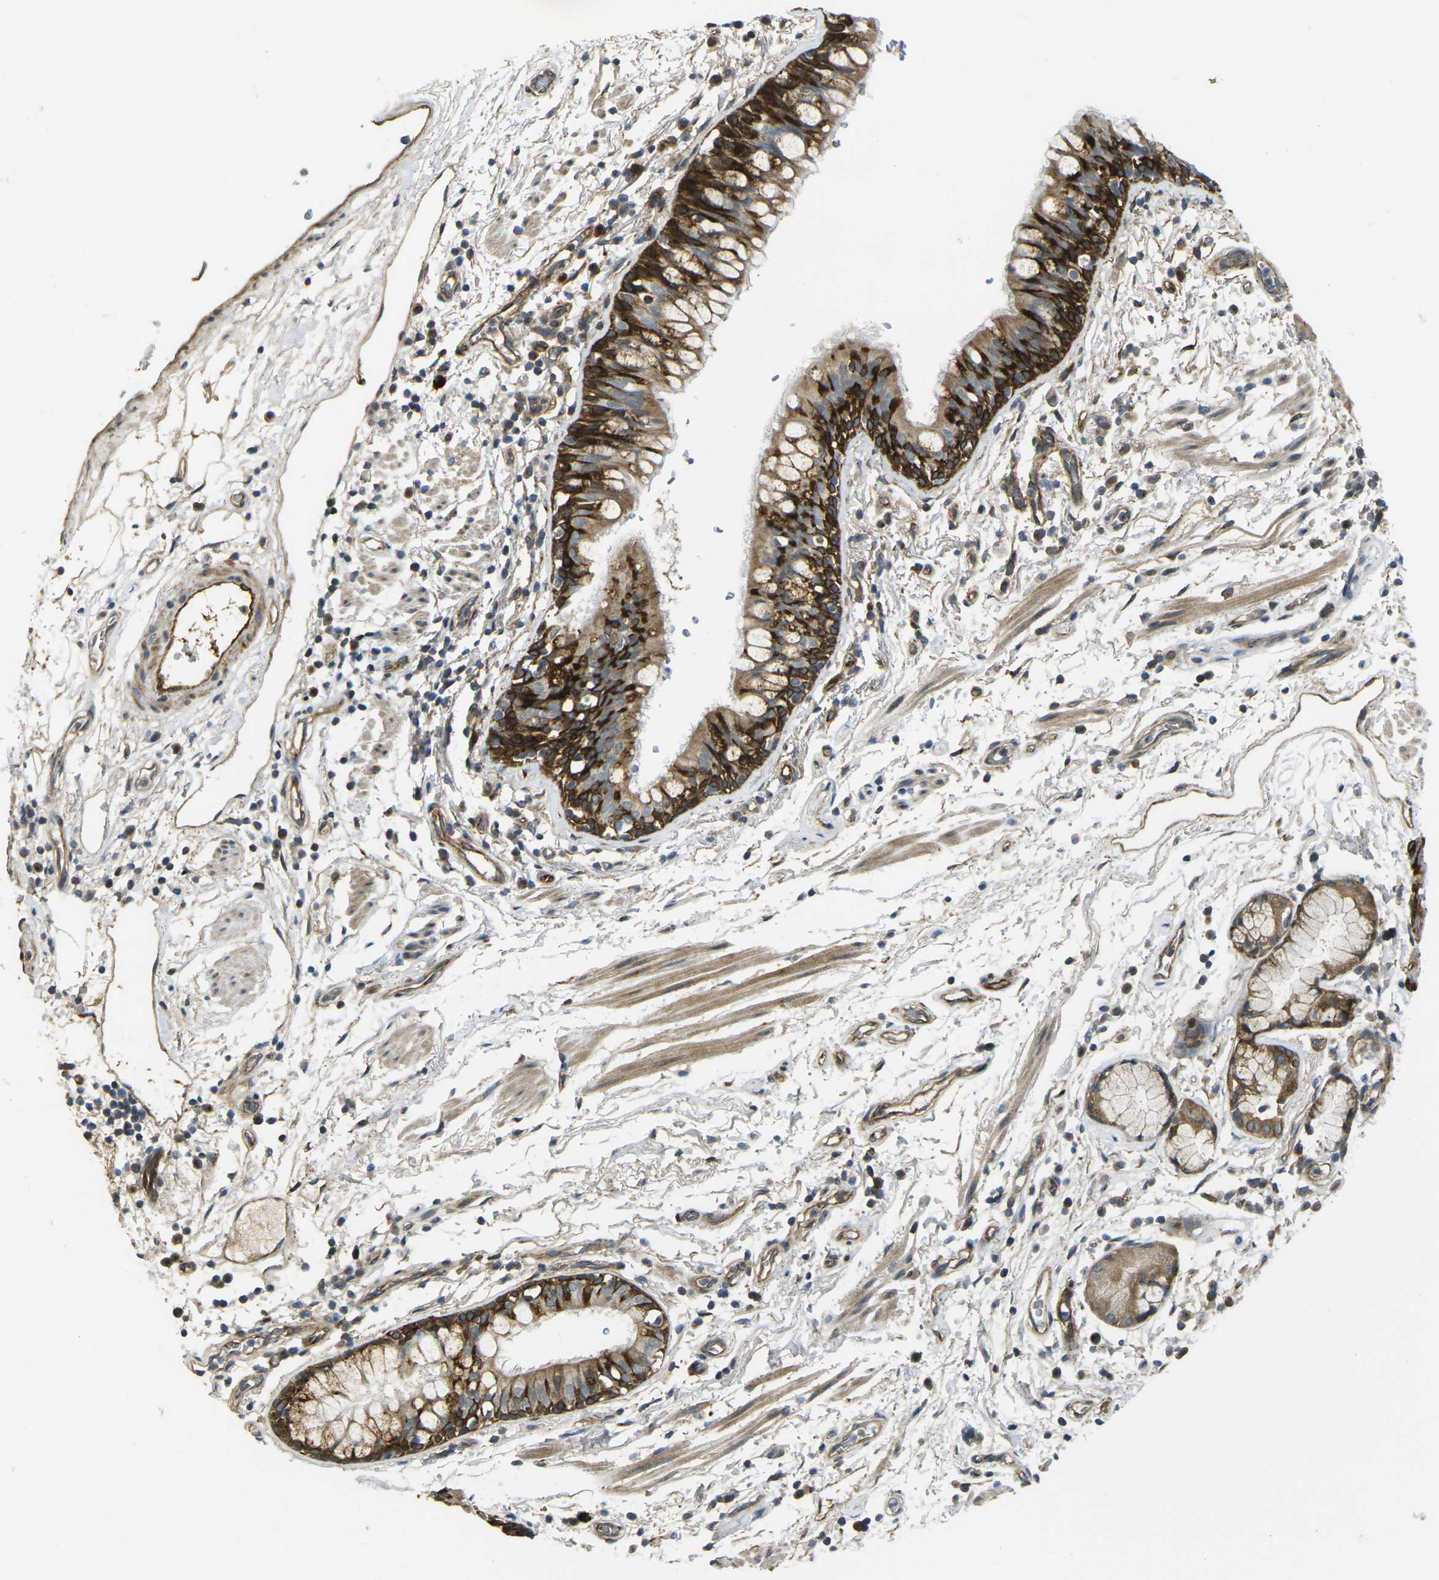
{"staining": {"intensity": "strong", "quantity": ">75%", "location": "cytoplasmic/membranous"}, "tissue": "bronchus", "cell_type": "Respiratory epithelial cells", "image_type": "normal", "snomed": [{"axis": "morphology", "description": "Normal tissue, NOS"}, {"axis": "morphology", "description": "Inflammation, NOS"}, {"axis": "topography", "description": "Cartilage tissue"}, {"axis": "topography", "description": "Bronchus"}], "caption": "Strong cytoplasmic/membranous expression is present in about >75% of respiratory epithelial cells in unremarkable bronchus. Nuclei are stained in blue.", "gene": "ECE1", "patient": {"sex": "male", "age": 77}}